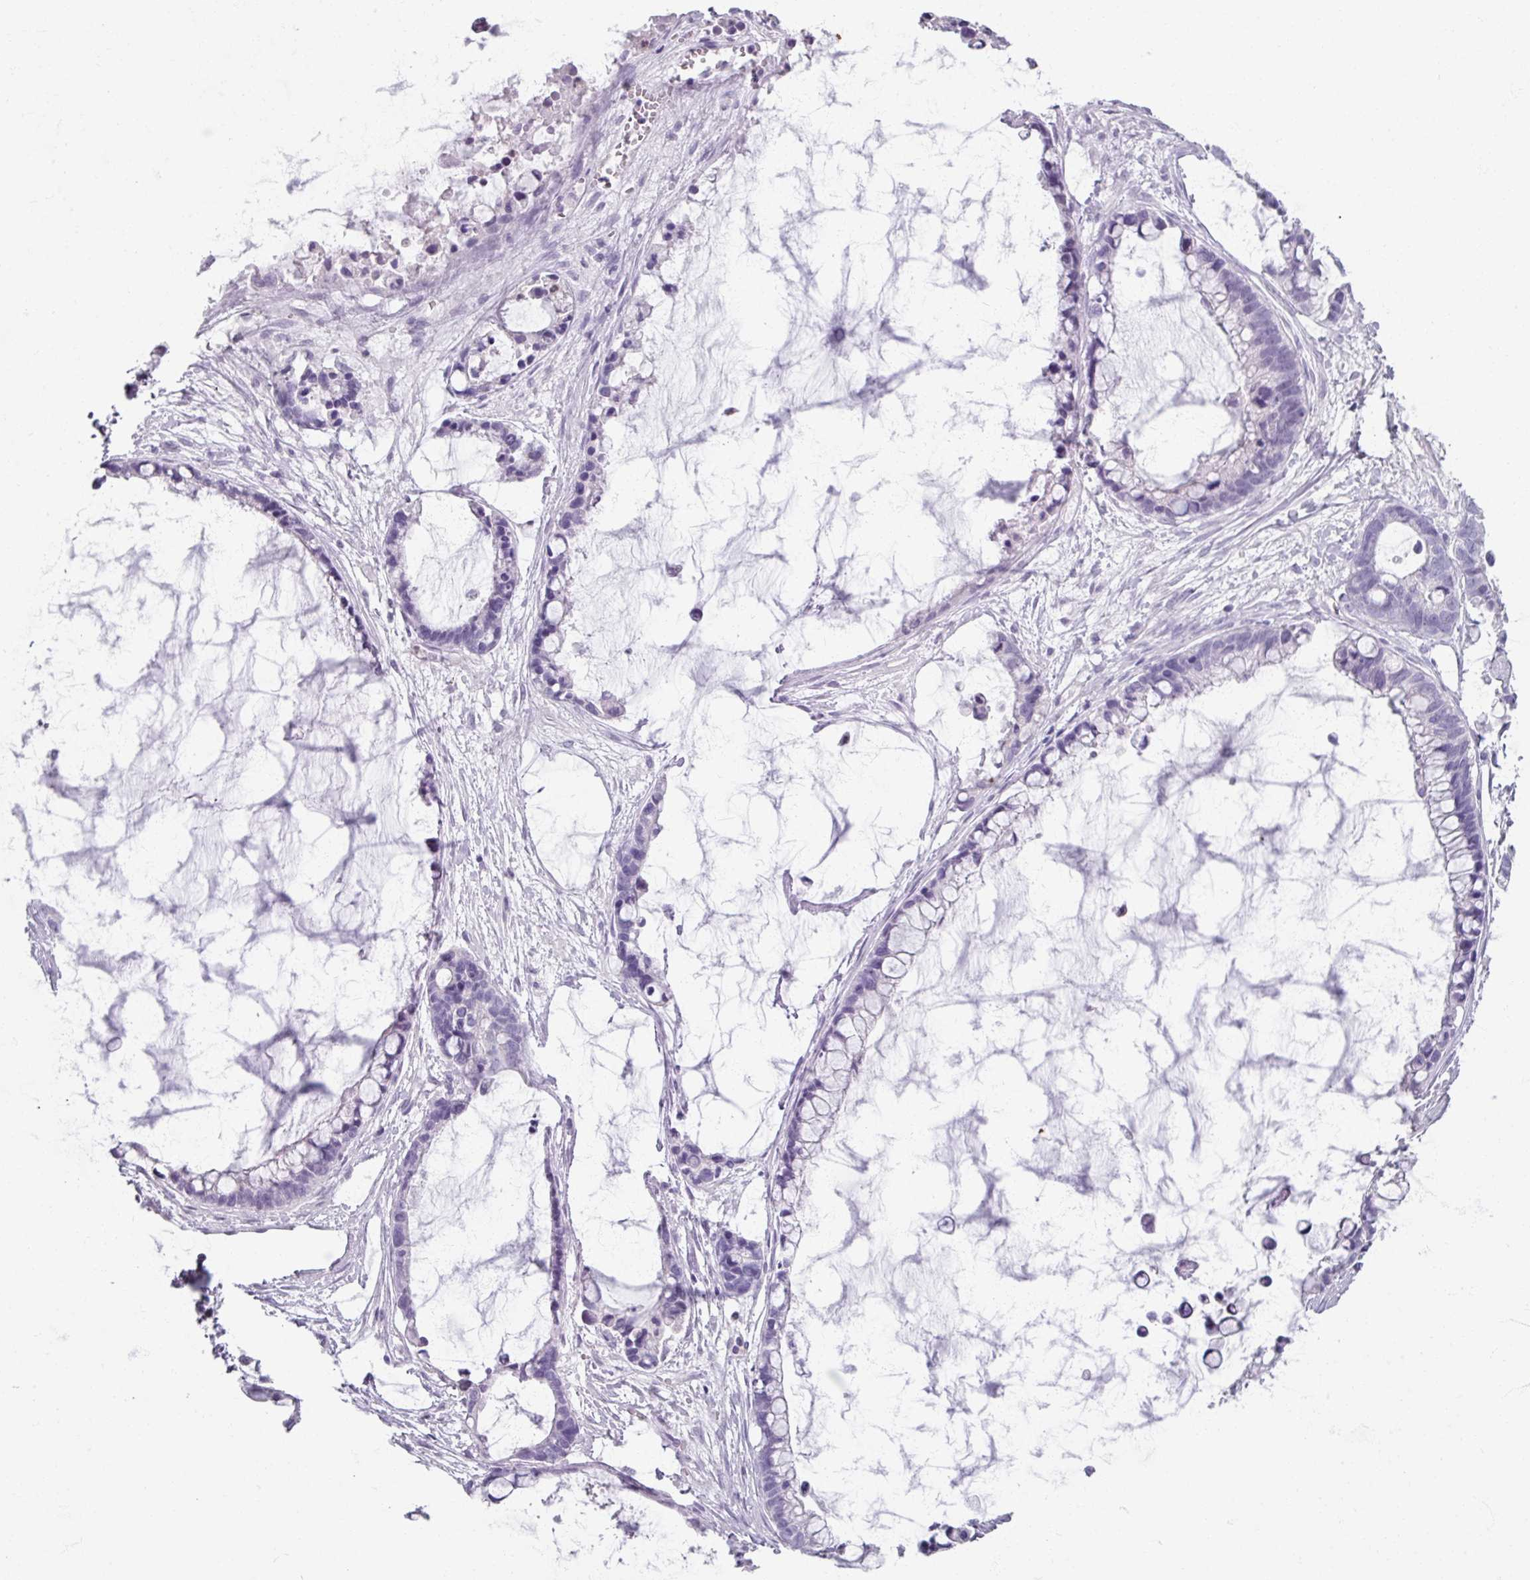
{"staining": {"intensity": "negative", "quantity": "none", "location": "none"}, "tissue": "ovarian cancer", "cell_type": "Tumor cells", "image_type": "cancer", "snomed": [{"axis": "morphology", "description": "Cystadenocarcinoma, mucinous, NOS"}, {"axis": "topography", "description": "Ovary"}], "caption": "DAB (3,3'-diaminobenzidine) immunohistochemical staining of ovarian cancer reveals no significant expression in tumor cells.", "gene": "ARG1", "patient": {"sex": "female", "age": 63}}